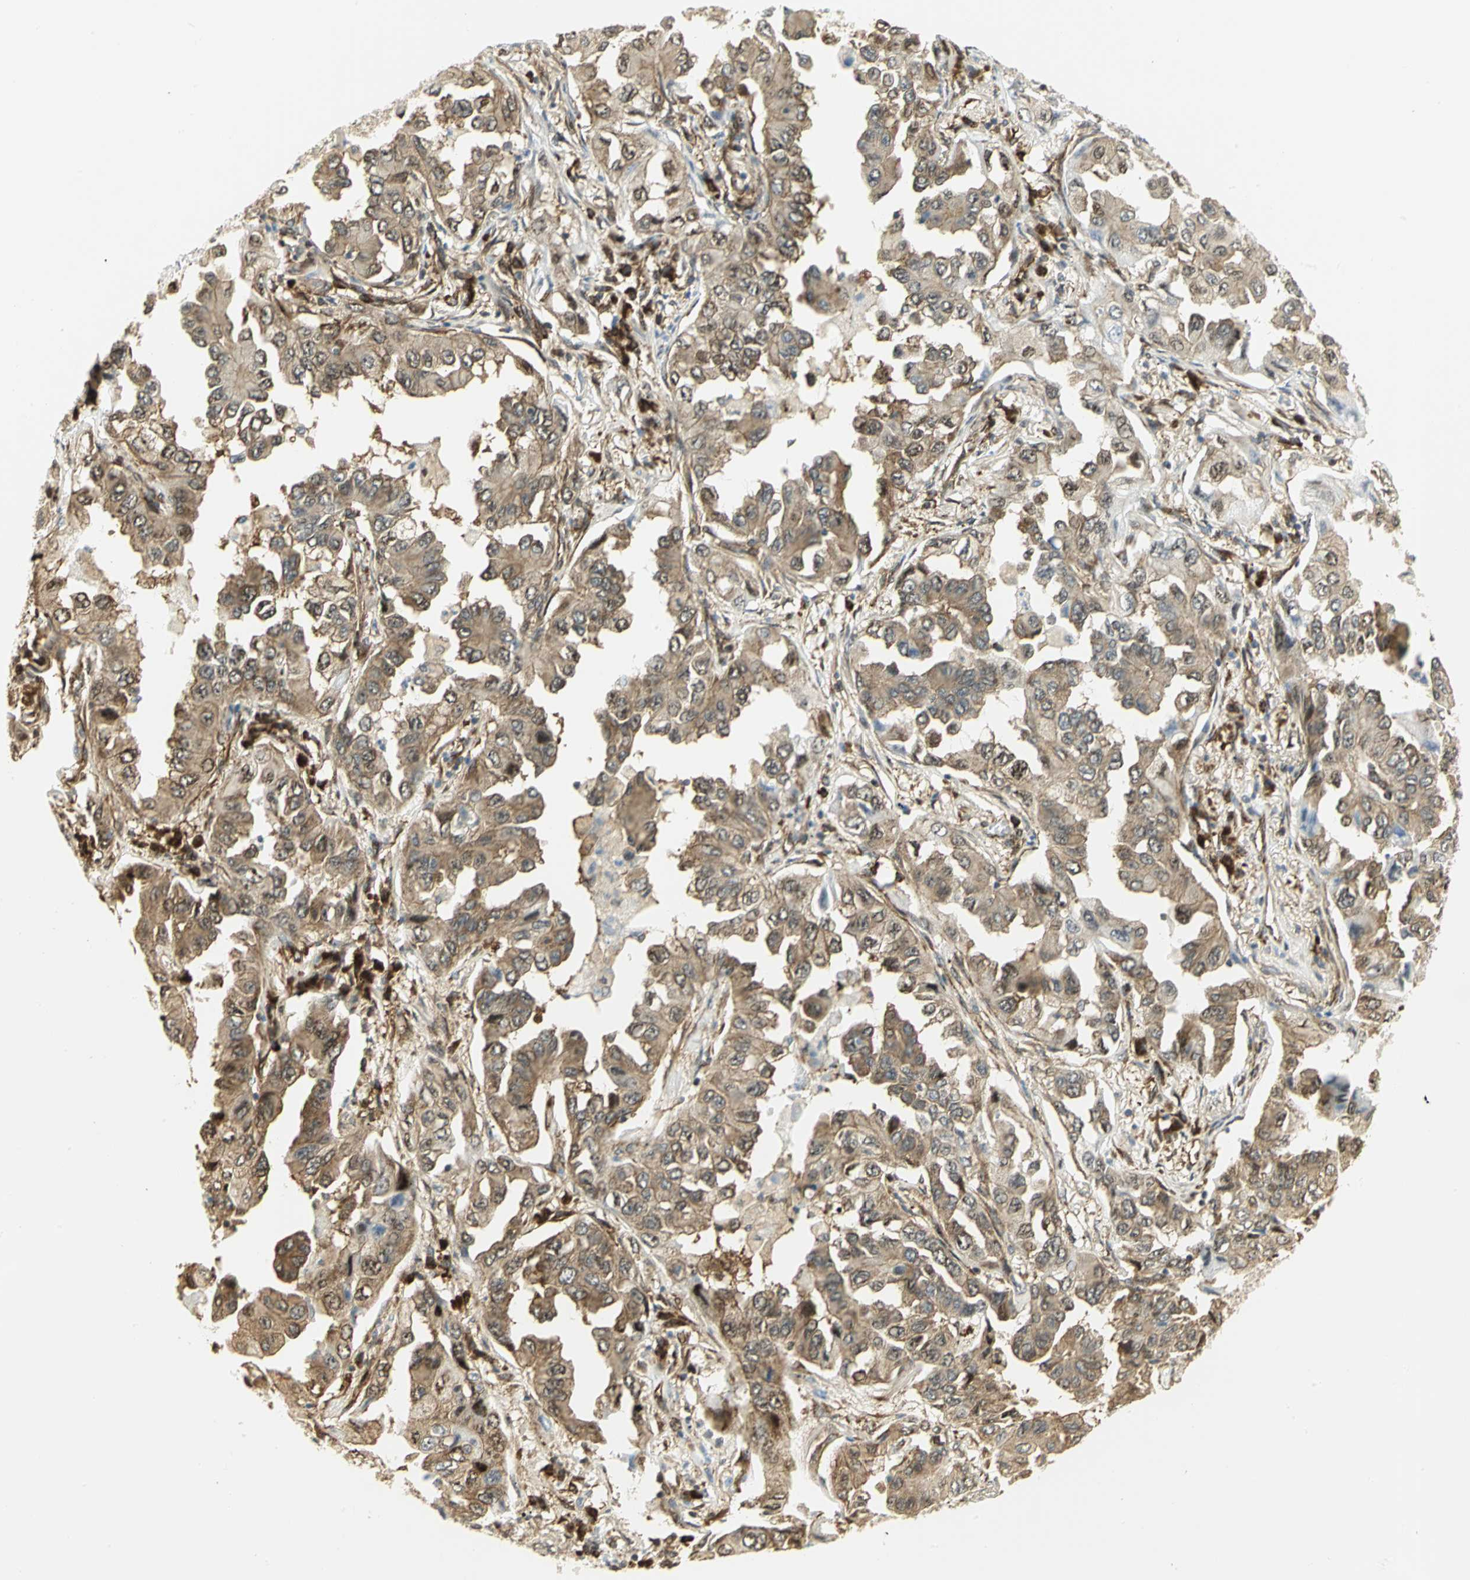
{"staining": {"intensity": "moderate", "quantity": ">75%", "location": "cytoplasmic/membranous,nuclear"}, "tissue": "lung cancer", "cell_type": "Tumor cells", "image_type": "cancer", "snomed": [{"axis": "morphology", "description": "Adenocarcinoma, NOS"}, {"axis": "topography", "description": "Lung"}], "caption": "Immunohistochemical staining of lung cancer demonstrates moderate cytoplasmic/membranous and nuclear protein staining in about >75% of tumor cells.", "gene": "EEA1", "patient": {"sex": "female", "age": 65}}